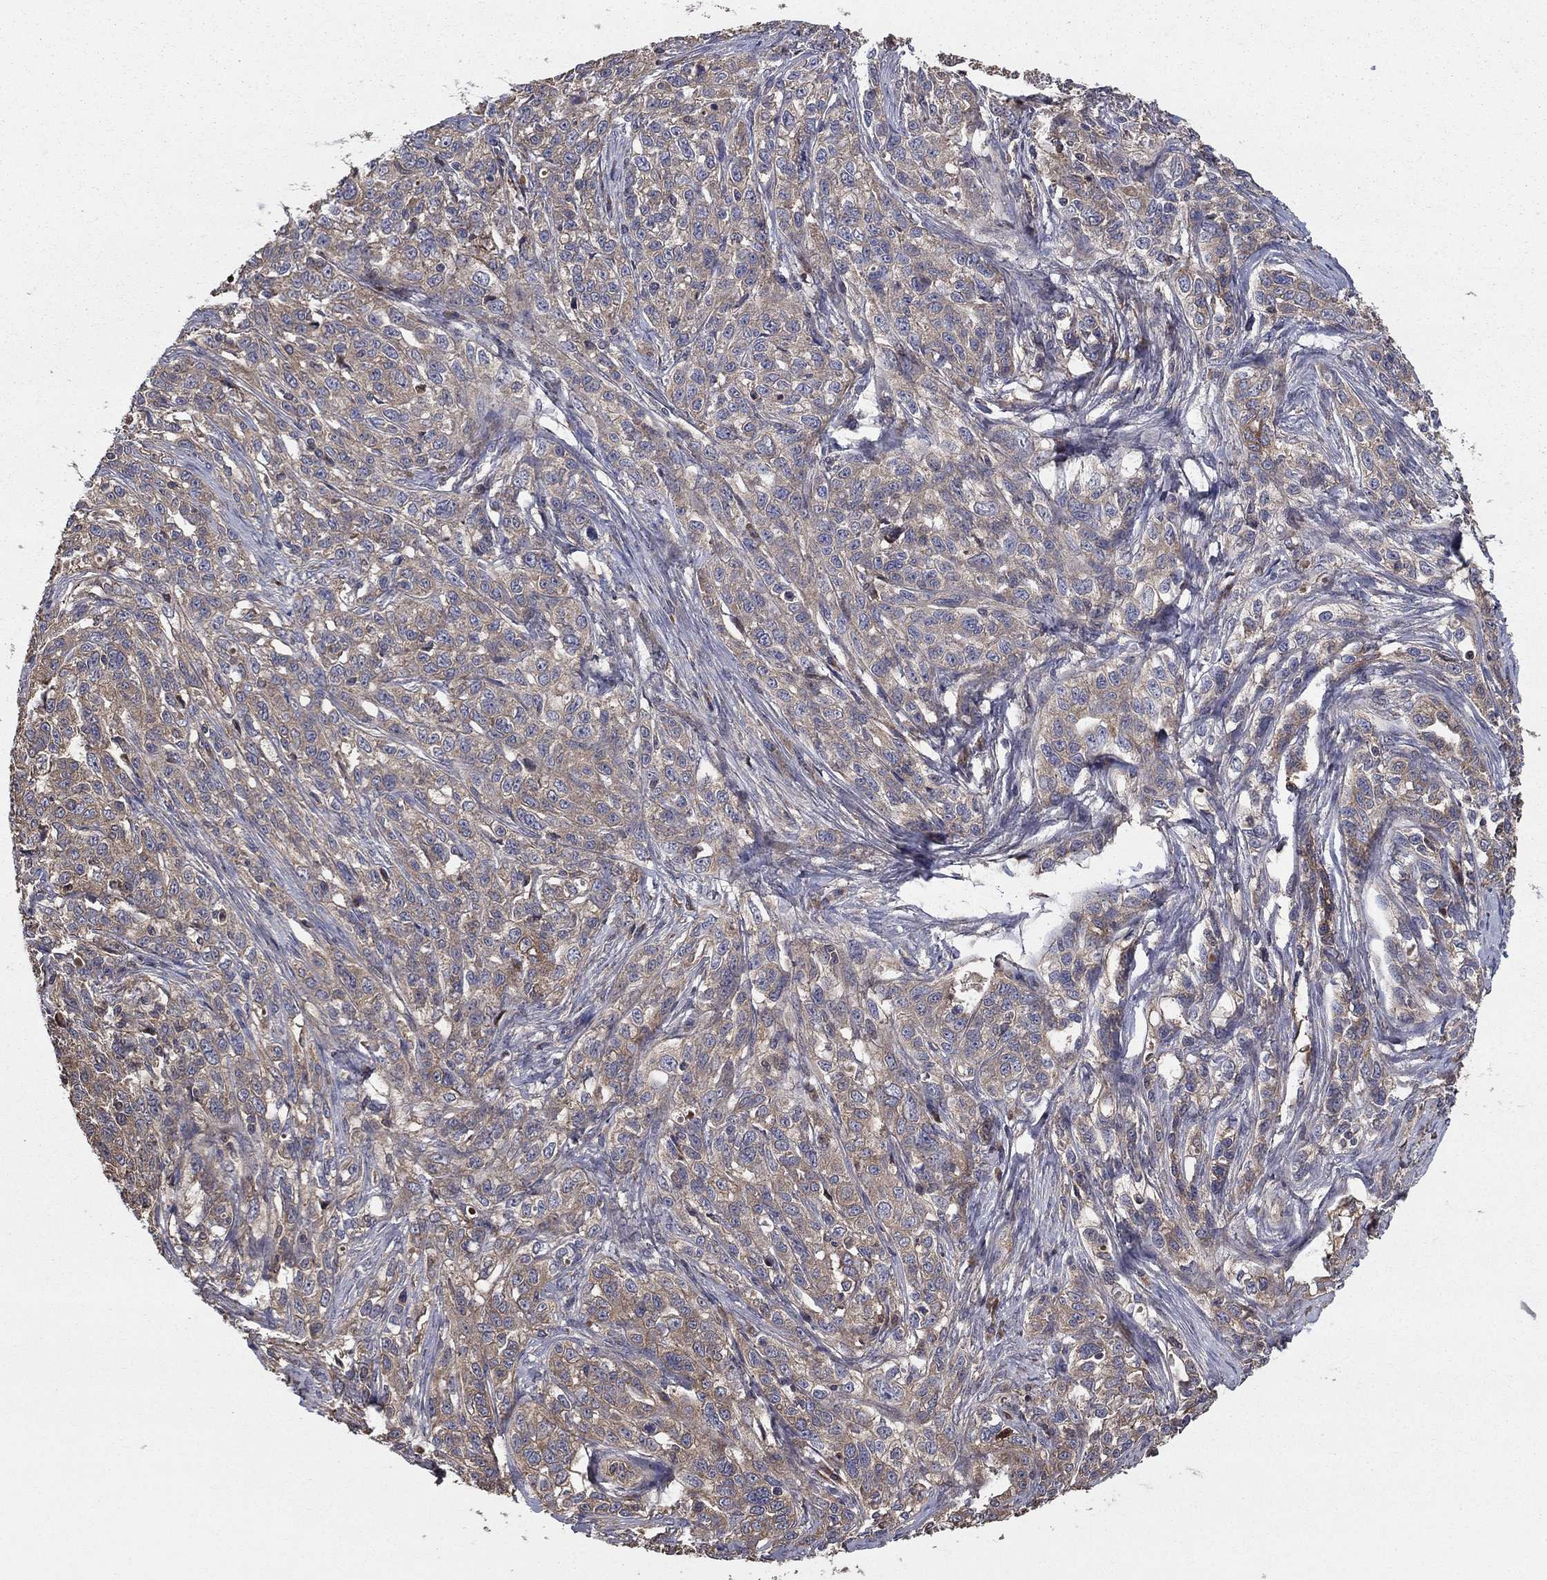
{"staining": {"intensity": "negative", "quantity": "none", "location": "none"}, "tissue": "ovarian cancer", "cell_type": "Tumor cells", "image_type": "cancer", "snomed": [{"axis": "morphology", "description": "Cystadenocarcinoma, serous, NOS"}, {"axis": "topography", "description": "Ovary"}], "caption": "Ovarian cancer (serous cystadenocarcinoma) stained for a protein using IHC exhibits no positivity tumor cells.", "gene": "BABAM2", "patient": {"sex": "female", "age": 71}}